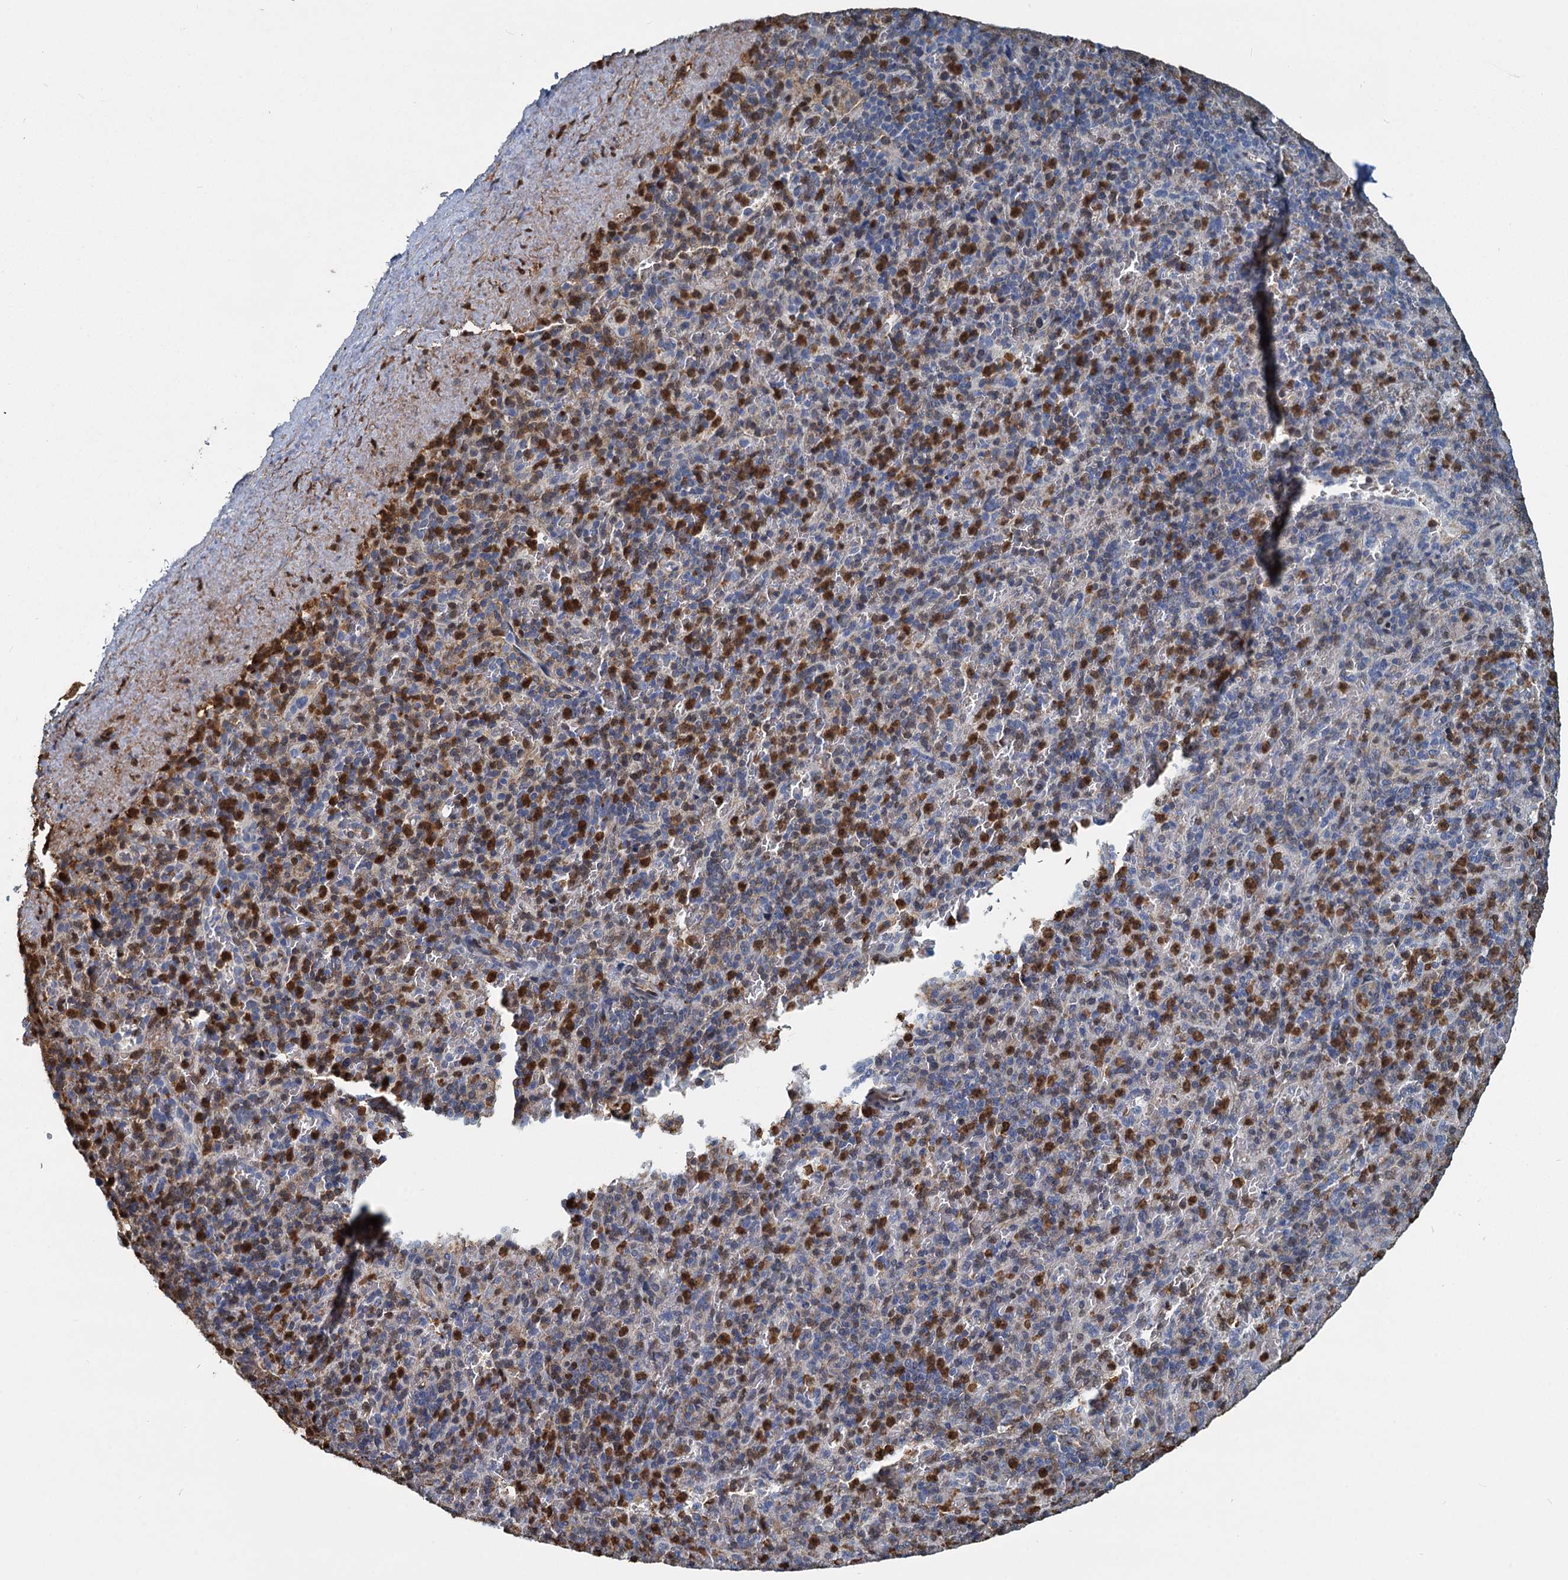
{"staining": {"intensity": "strong", "quantity": "25%-75%", "location": "cytoplasmic/membranous"}, "tissue": "spleen", "cell_type": "Cells in red pulp", "image_type": "normal", "snomed": [{"axis": "morphology", "description": "Normal tissue, NOS"}, {"axis": "topography", "description": "Spleen"}], "caption": "The micrograph reveals immunohistochemical staining of benign spleen. There is strong cytoplasmic/membranous staining is present in about 25%-75% of cells in red pulp. The staining was performed using DAB (3,3'-diaminobenzidine) to visualize the protein expression in brown, while the nuclei were stained in blue with hematoxylin (Magnification: 20x).", "gene": "S100A6", "patient": {"sex": "male", "age": 82}}